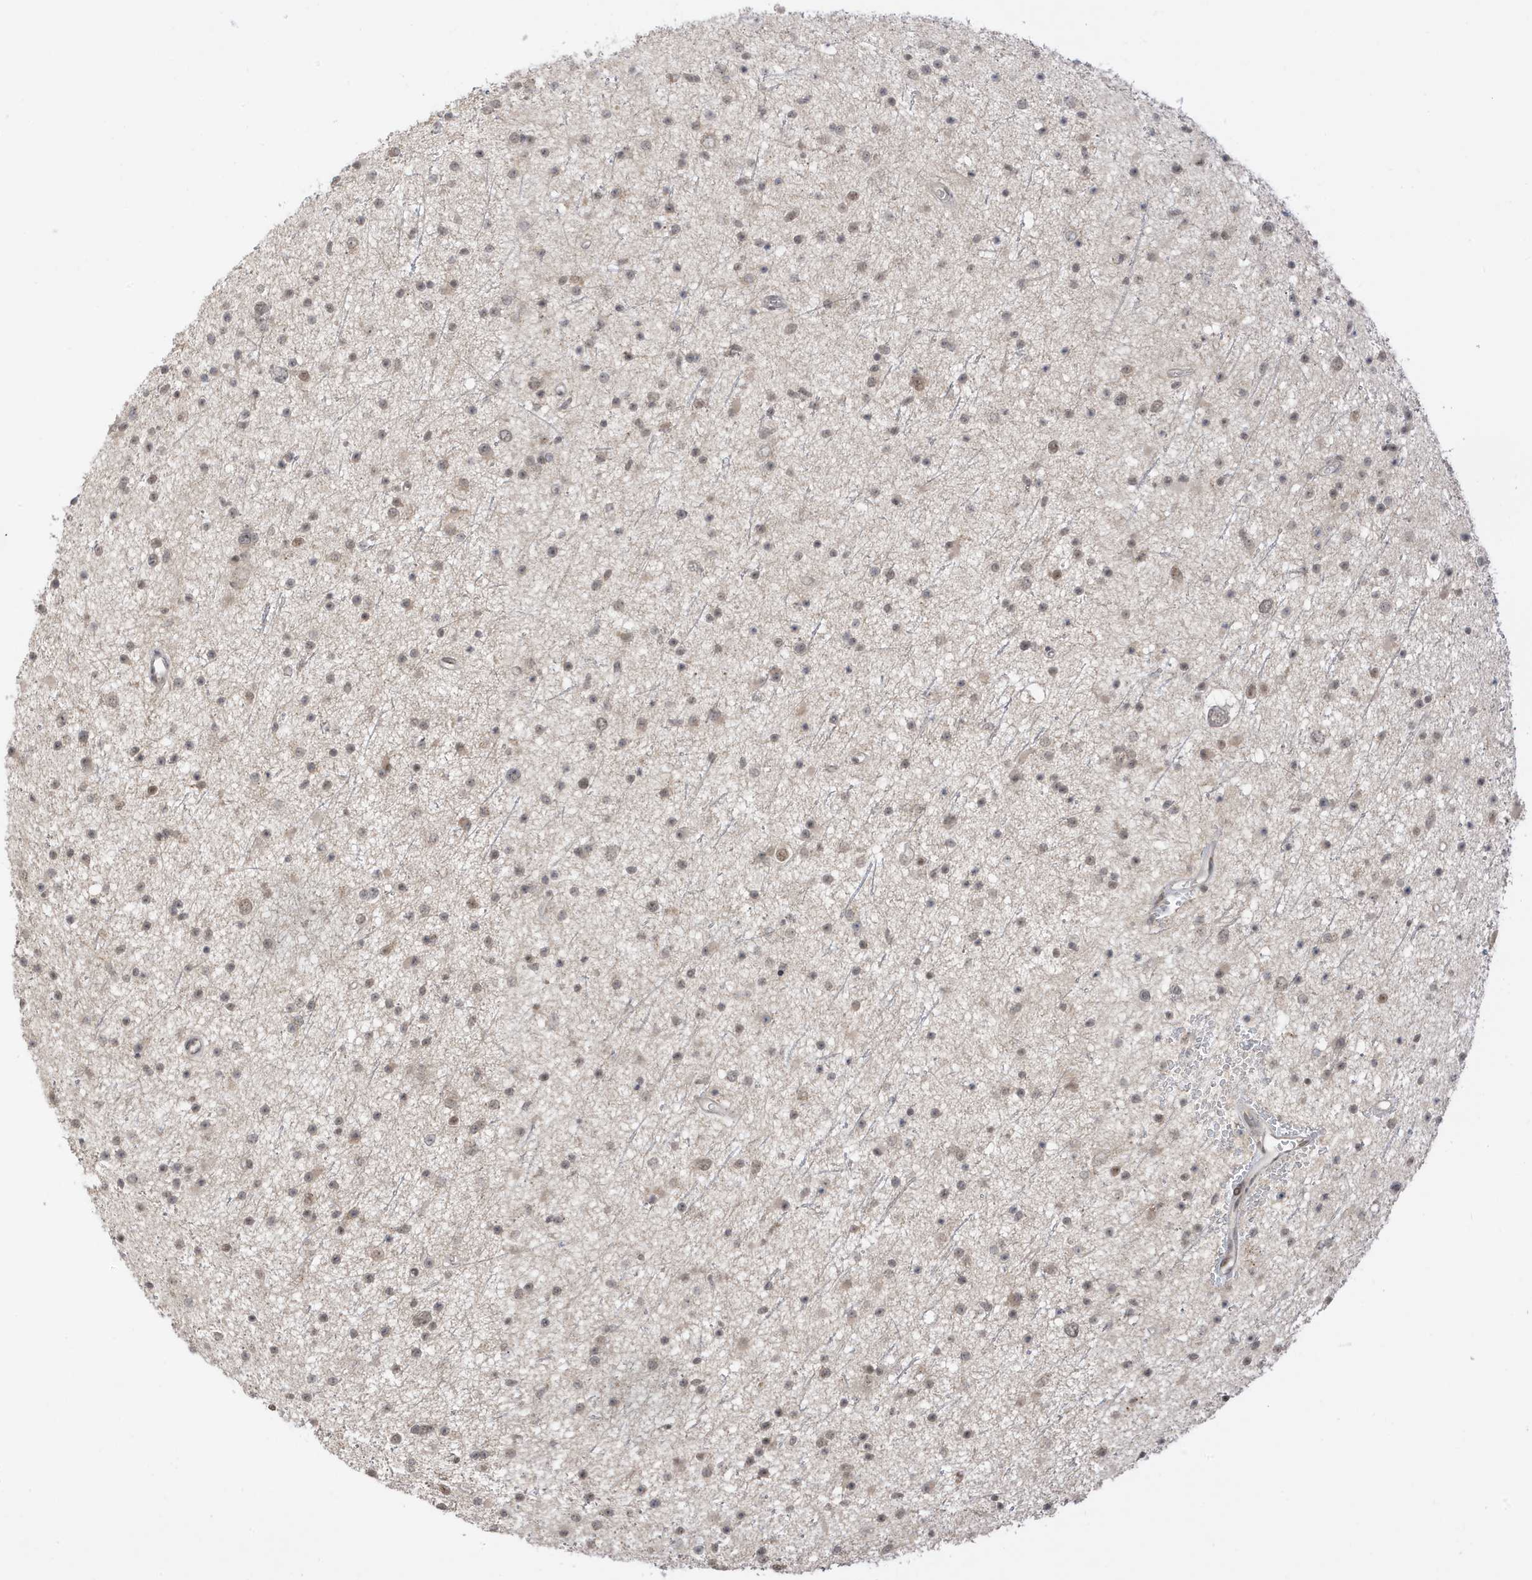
{"staining": {"intensity": "weak", "quantity": ">75%", "location": "nuclear"}, "tissue": "glioma", "cell_type": "Tumor cells", "image_type": "cancer", "snomed": [{"axis": "morphology", "description": "Glioma, malignant, Low grade"}, {"axis": "topography", "description": "Cerebral cortex"}], "caption": "Immunohistochemical staining of malignant glioma (low-grade) demonstrates low levels of weak nuclear protein expression in about >75% of tumor cells.", "gene": "TAB3", "patient": {"sex": "female", "age": 39}}